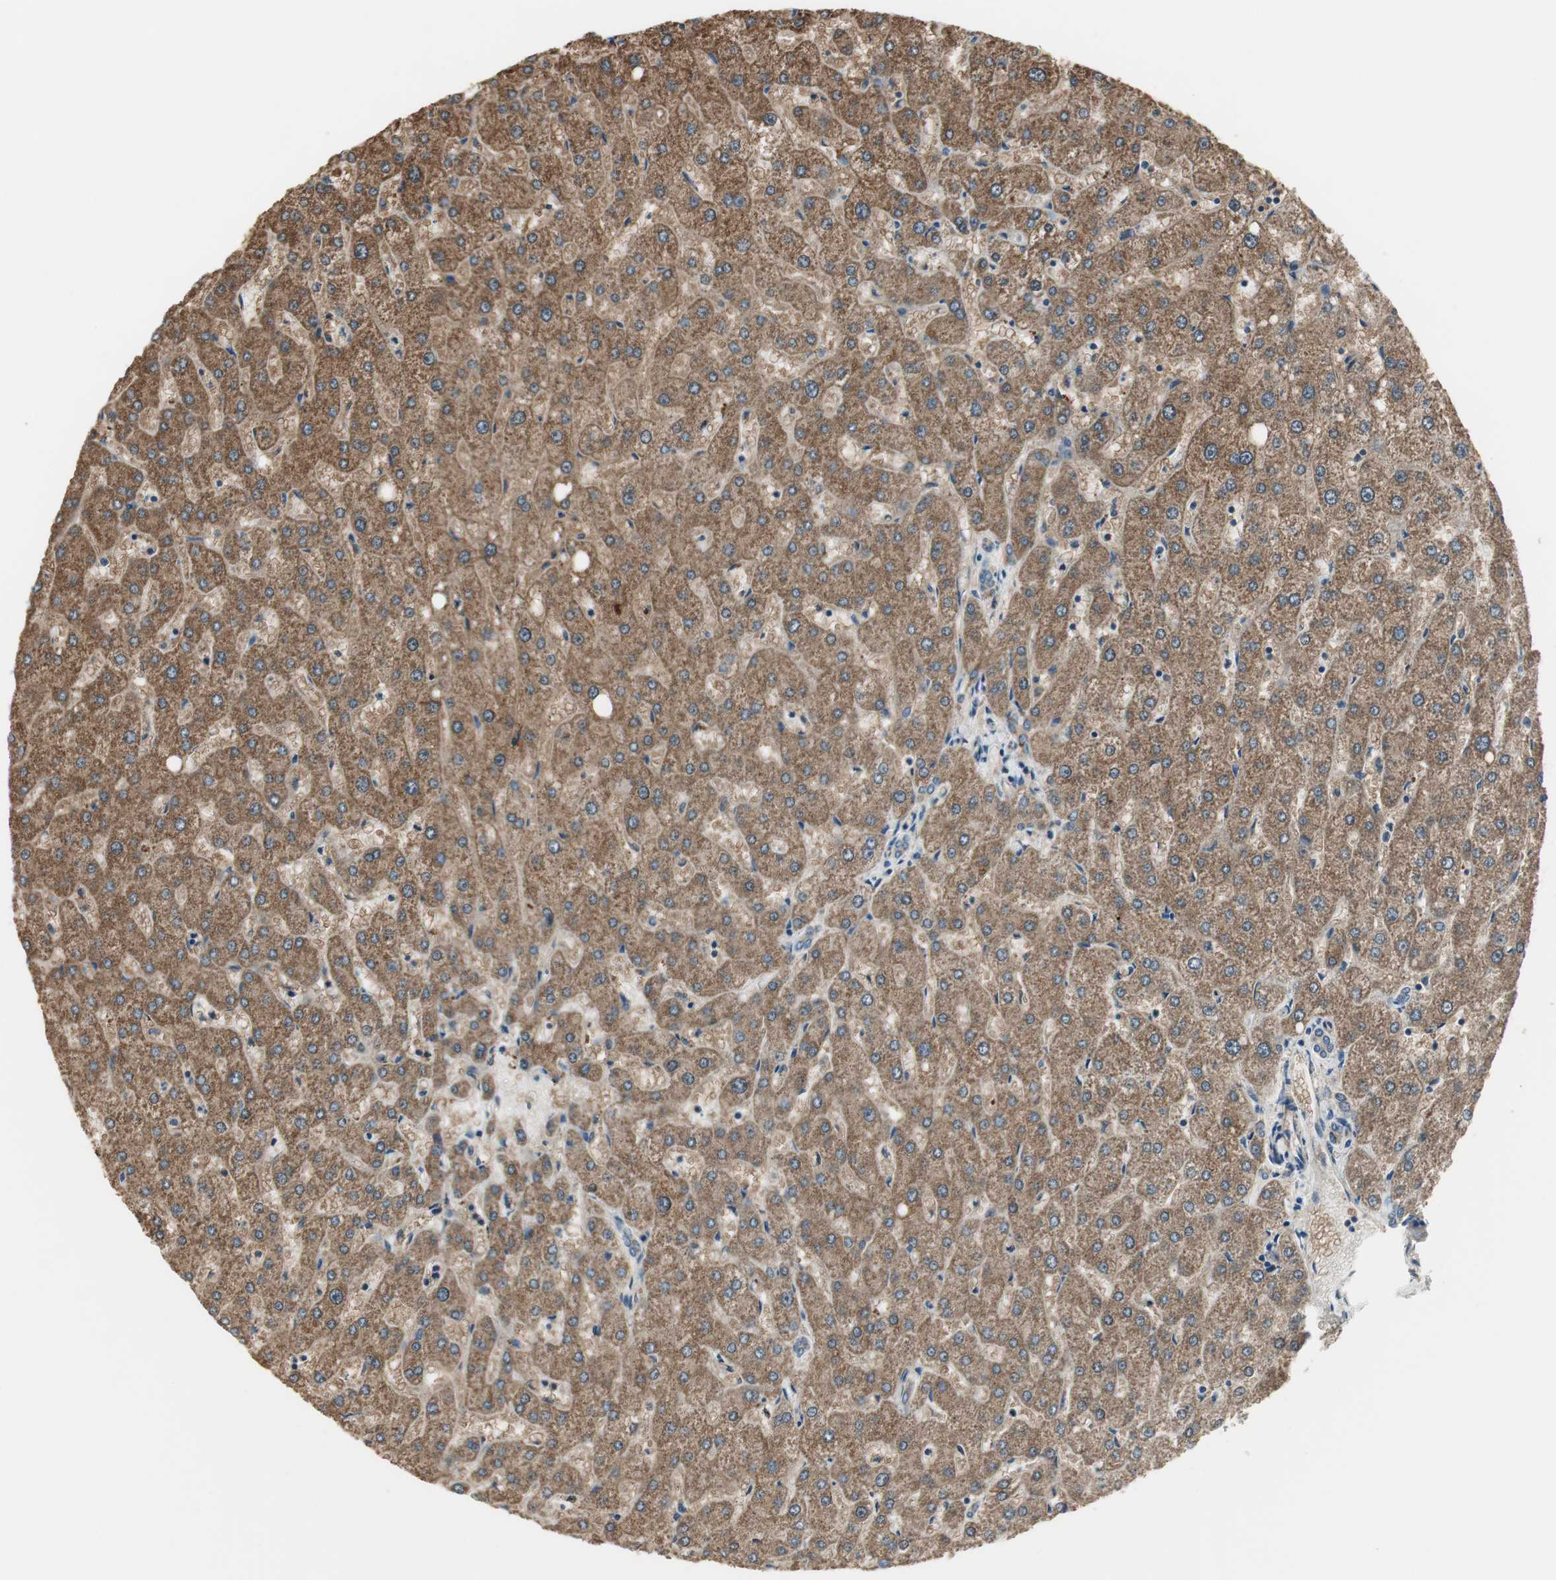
{"staining": {"intensity": "weak", "quantity": ">75%", "location": "cytoplasmic/membranous"}, "tissue": "liver", "cell_type": "Cholangiocytes", "image_type": "normal", "snomed": [{"axis": "morphology", "description": "Normal tissue, NOS"}, {"axis": "topography", "description": "Liver"}], "caption": "The photomicrograph reveals staining of benign liver, revealing weak cytoplasmic/membranous protein positivity (brown color) within cholangiocytes.", "gene": "MSTO1", "patient": {"sex": "male", "age": 67}}